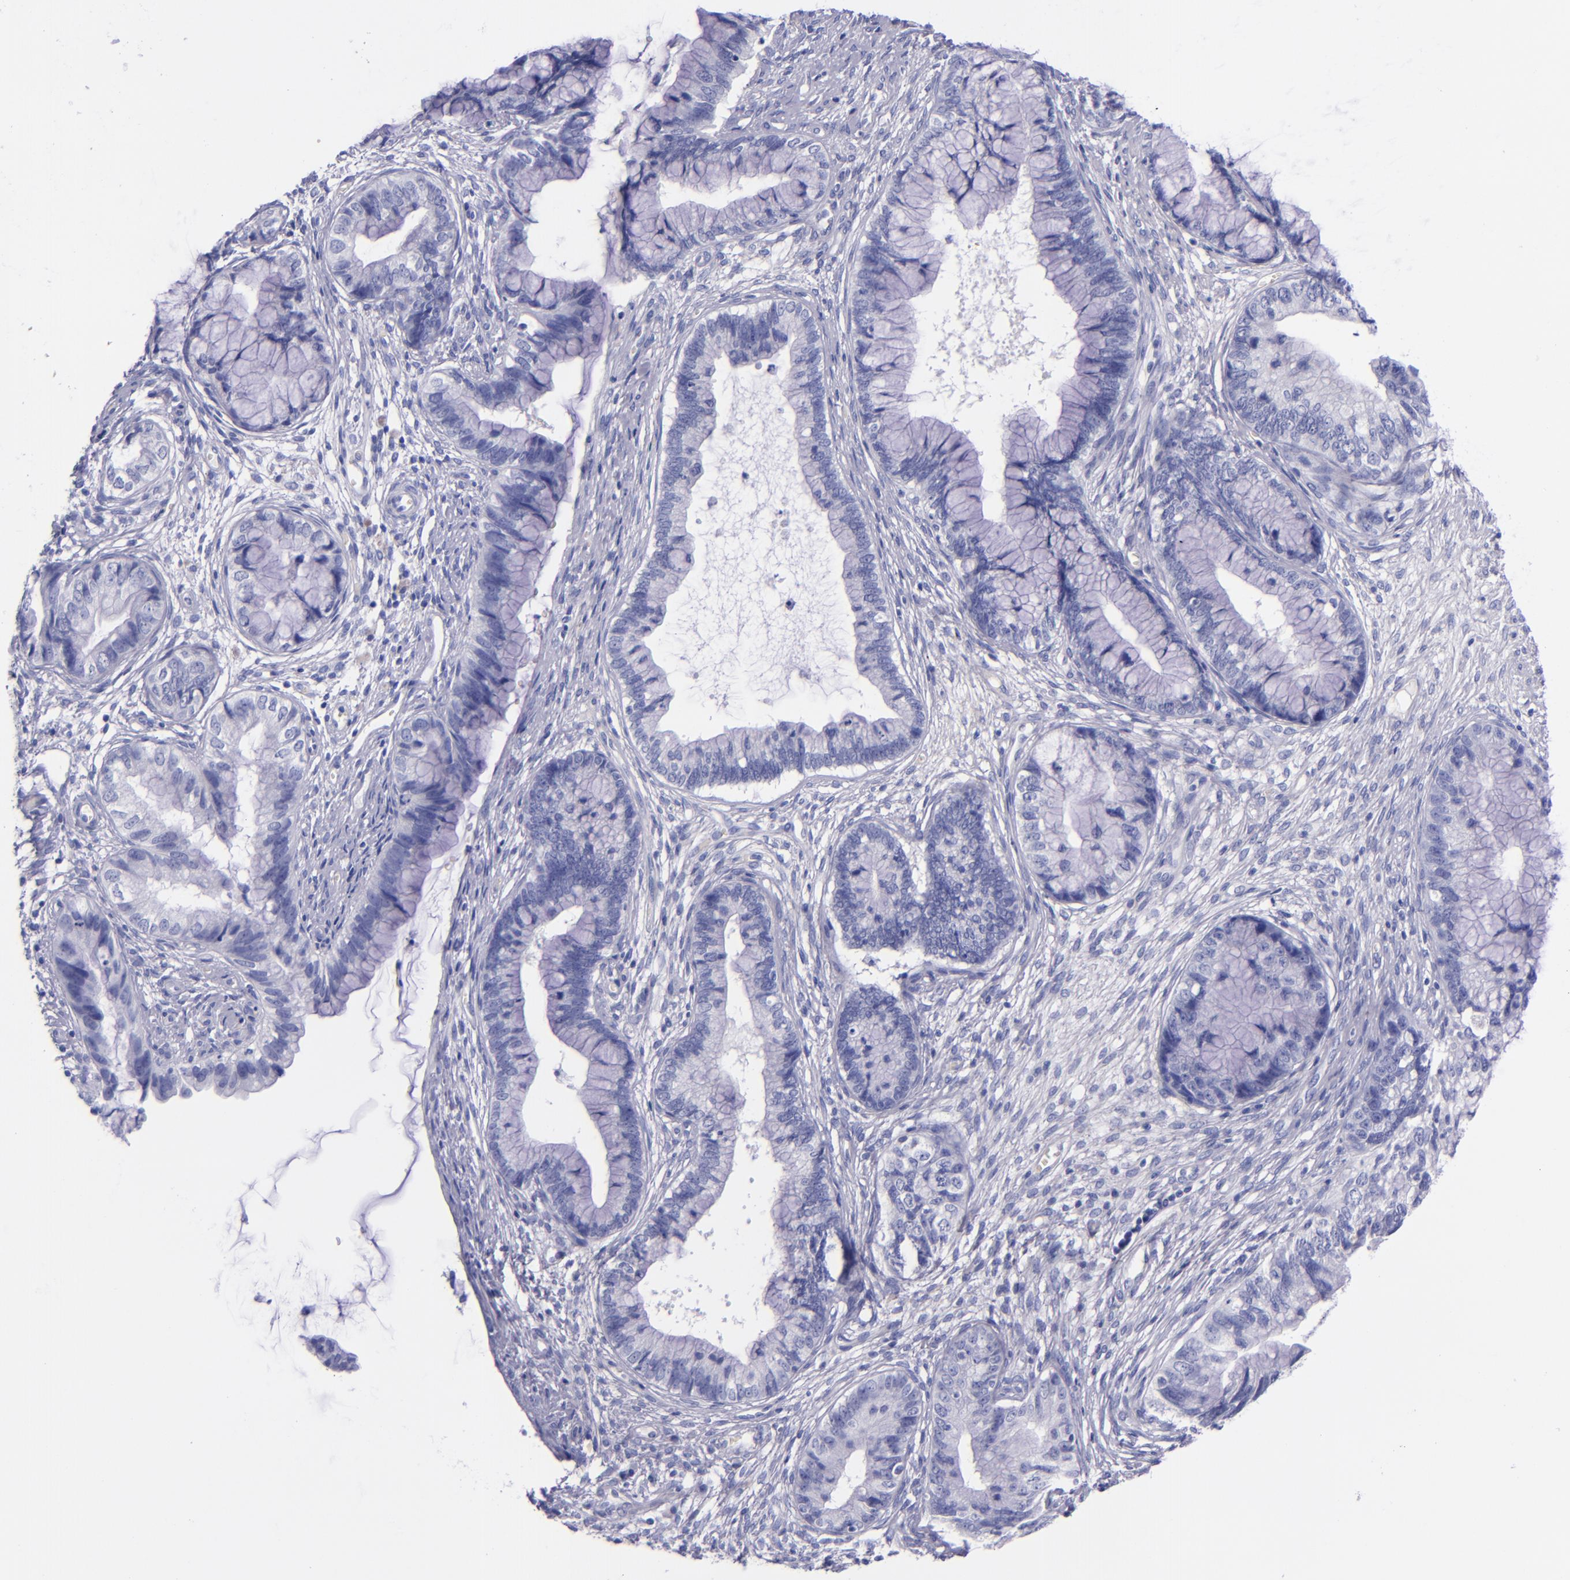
{"staining": {"intensity": "negative", "quantity": "none", "location": "none"}, "tissue": "cervical cancer", "cell_type": "Tumor cells", "image_type": "cancer", "snomed": [{"axis": "morphology", "description": "Adenocarcinoma, NOS"}, {"axis": "topography", "description": "Cervix"}], "caption": "An immunohistochemistry image of cervical cancer (adenocarcinoma) is shown. There is no staining in tumor cells of cervical cancer (adenocarcinoma).", "gene": "LAG3", "patient": {"sex": "female", "age": 44}}